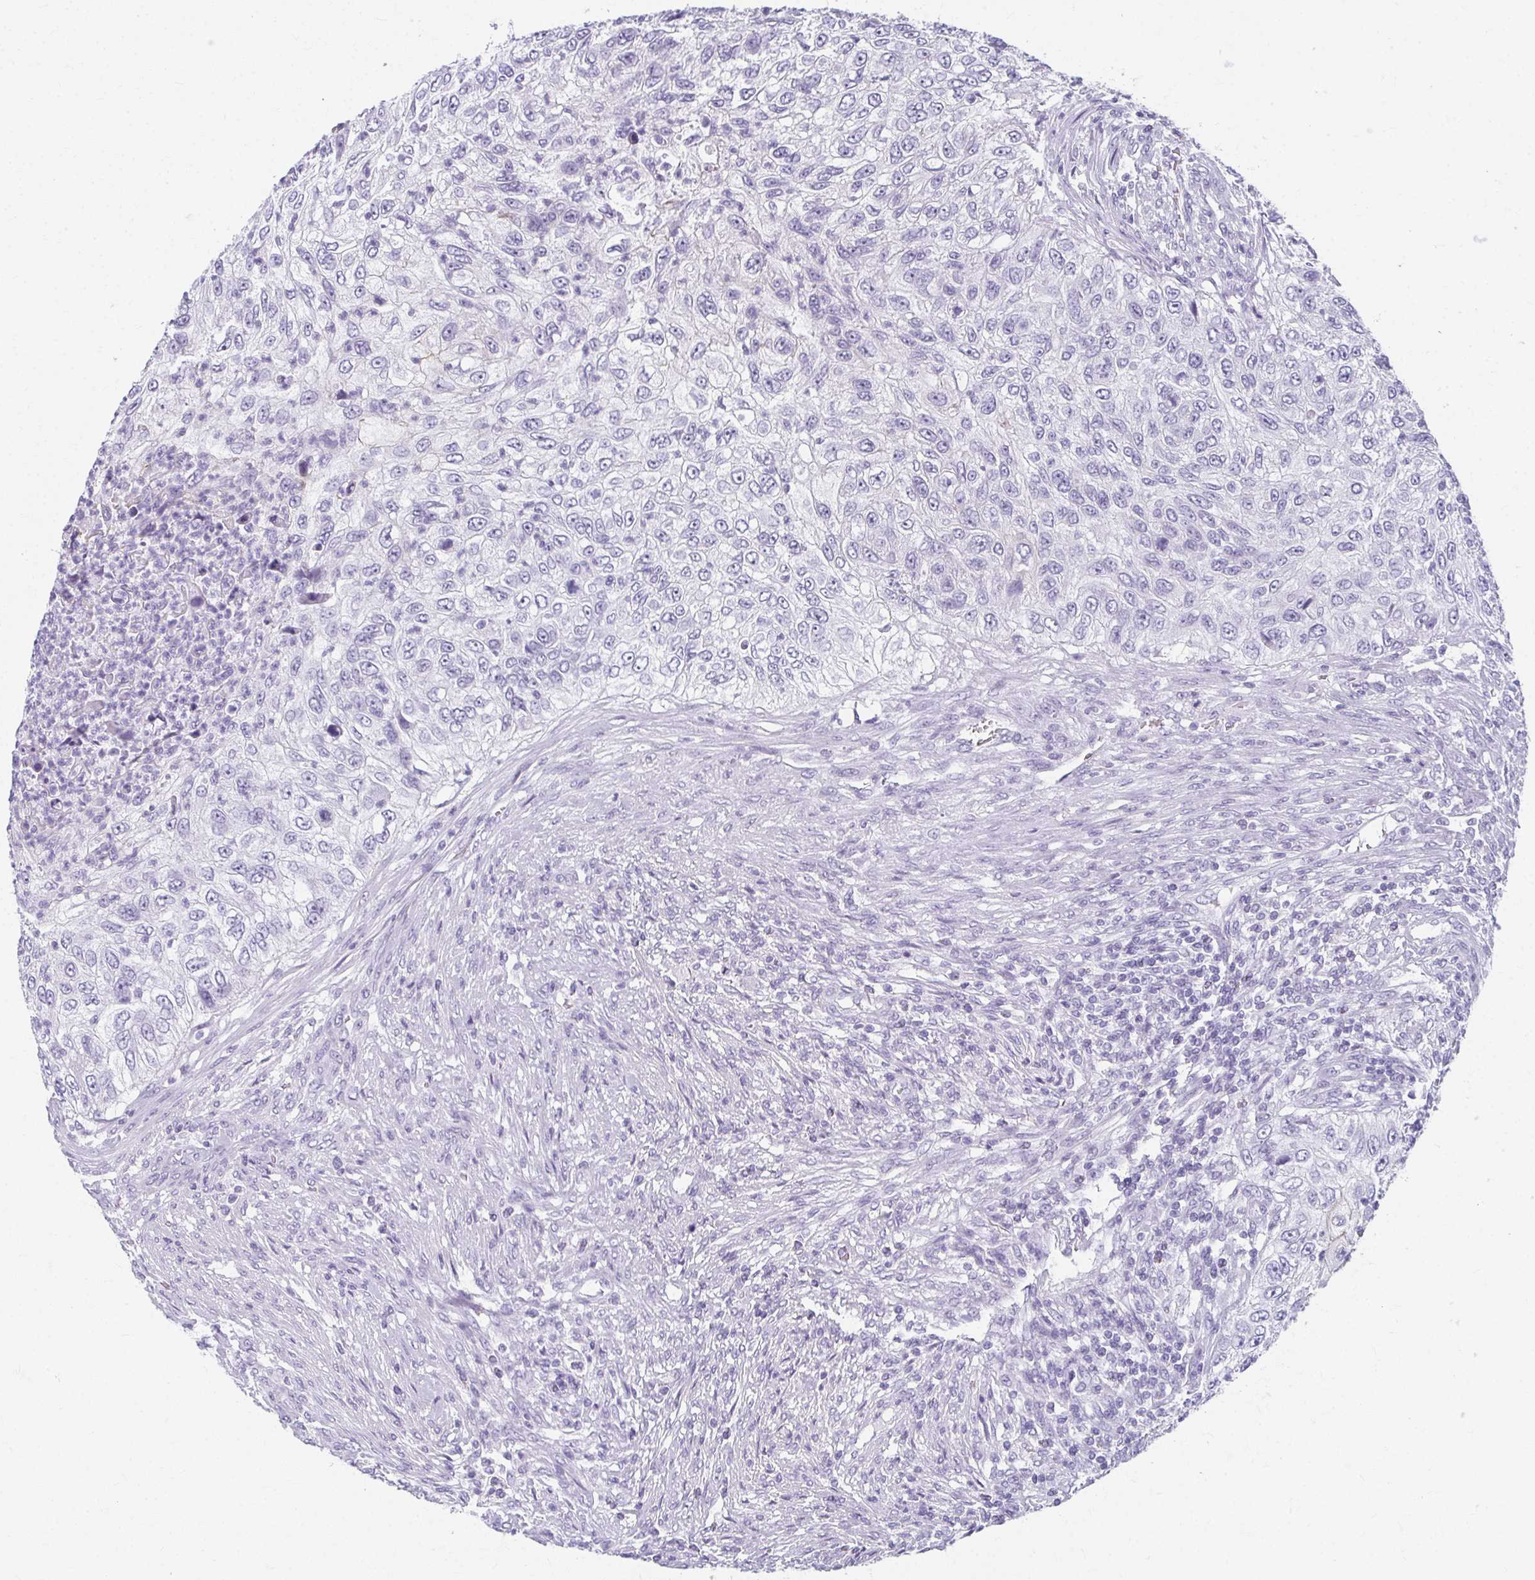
{"staining": {"intensity": "negative", "quantity": "none", "location": "none"}, "tissue": "urothelial cancer", "cell_type": "Tumor cells", "image_type": "cancer", "snomed": [{"axis": "morphology", "description": "Urothelial carcinoma, High grade"}, {"axis": "topography", "description": "Urinary bladder"}], "caption": "A histopathology image of urothelial cancer stained for a protein displays no brown staining in tumor cells.", "gene": "MOBP", "patient": {"sex": "female", "age": 60}}